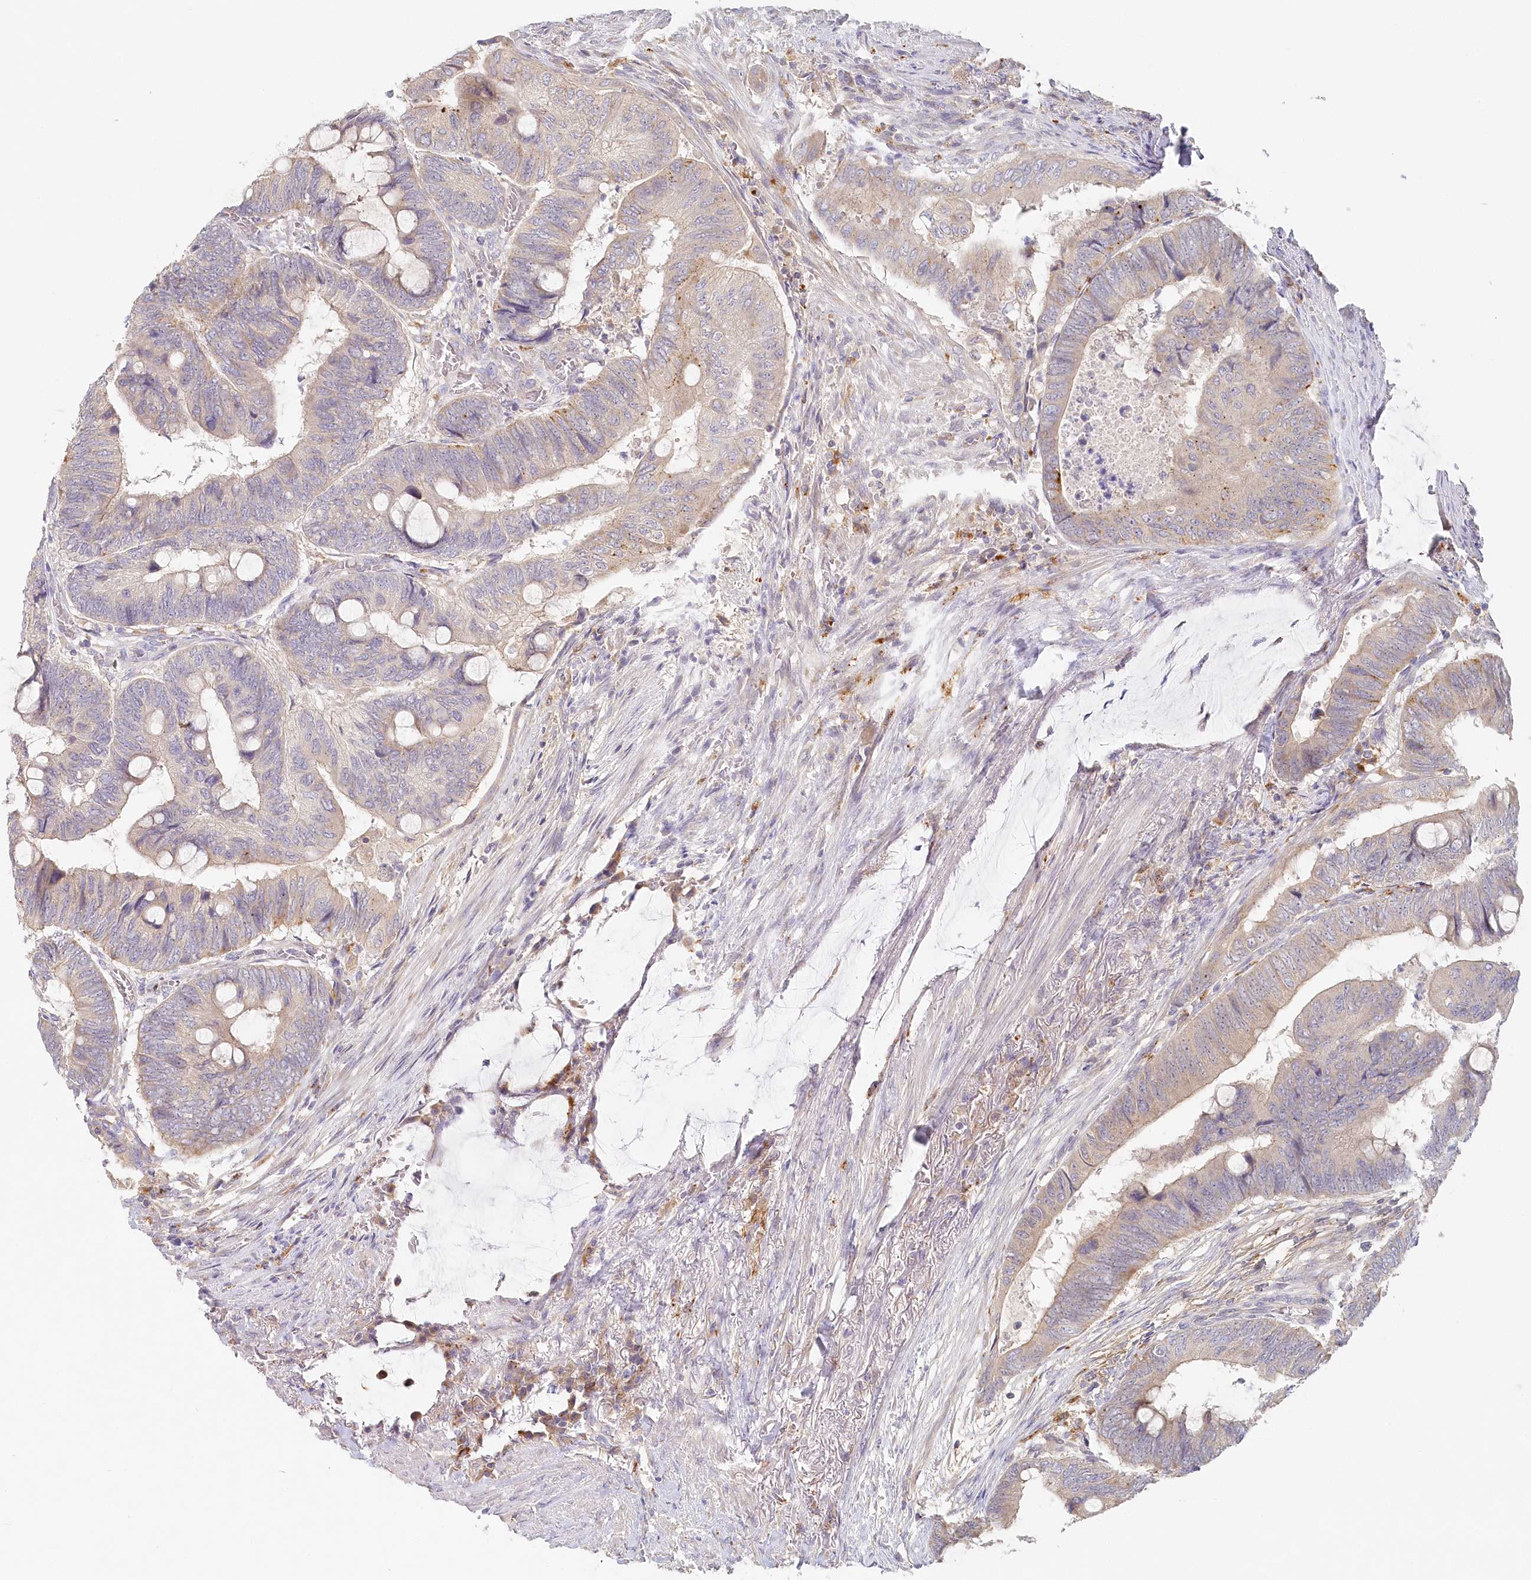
{"staining": {"intensity": "negative", "quantity": "none", "location": "none"}, "tissue": "colorectal cancer", "cell_type": "Tumor cells", "image_type": "cancer", "snomed": [{"axis": "morphology", "description": "Normal tissue, NOS"}, {"axis": "morphology", "description": "Adenocarcinoma, NOS"}, {"axis": "topography", "description": "Rectum"}, {"axis": "topography", "description": "Peripheral nerve tissue"}], "caption": "Tumor cells are negative for protein expression in human adenocarcinoma (colorectal). Brightfield microscopy of immunohistochemistry (IHC) stained with DAB (brown) and hematoxylin (blue), captured at high magnification.", "gene": "VSIG1", "patient": {"sex": "male", "age": 92}}